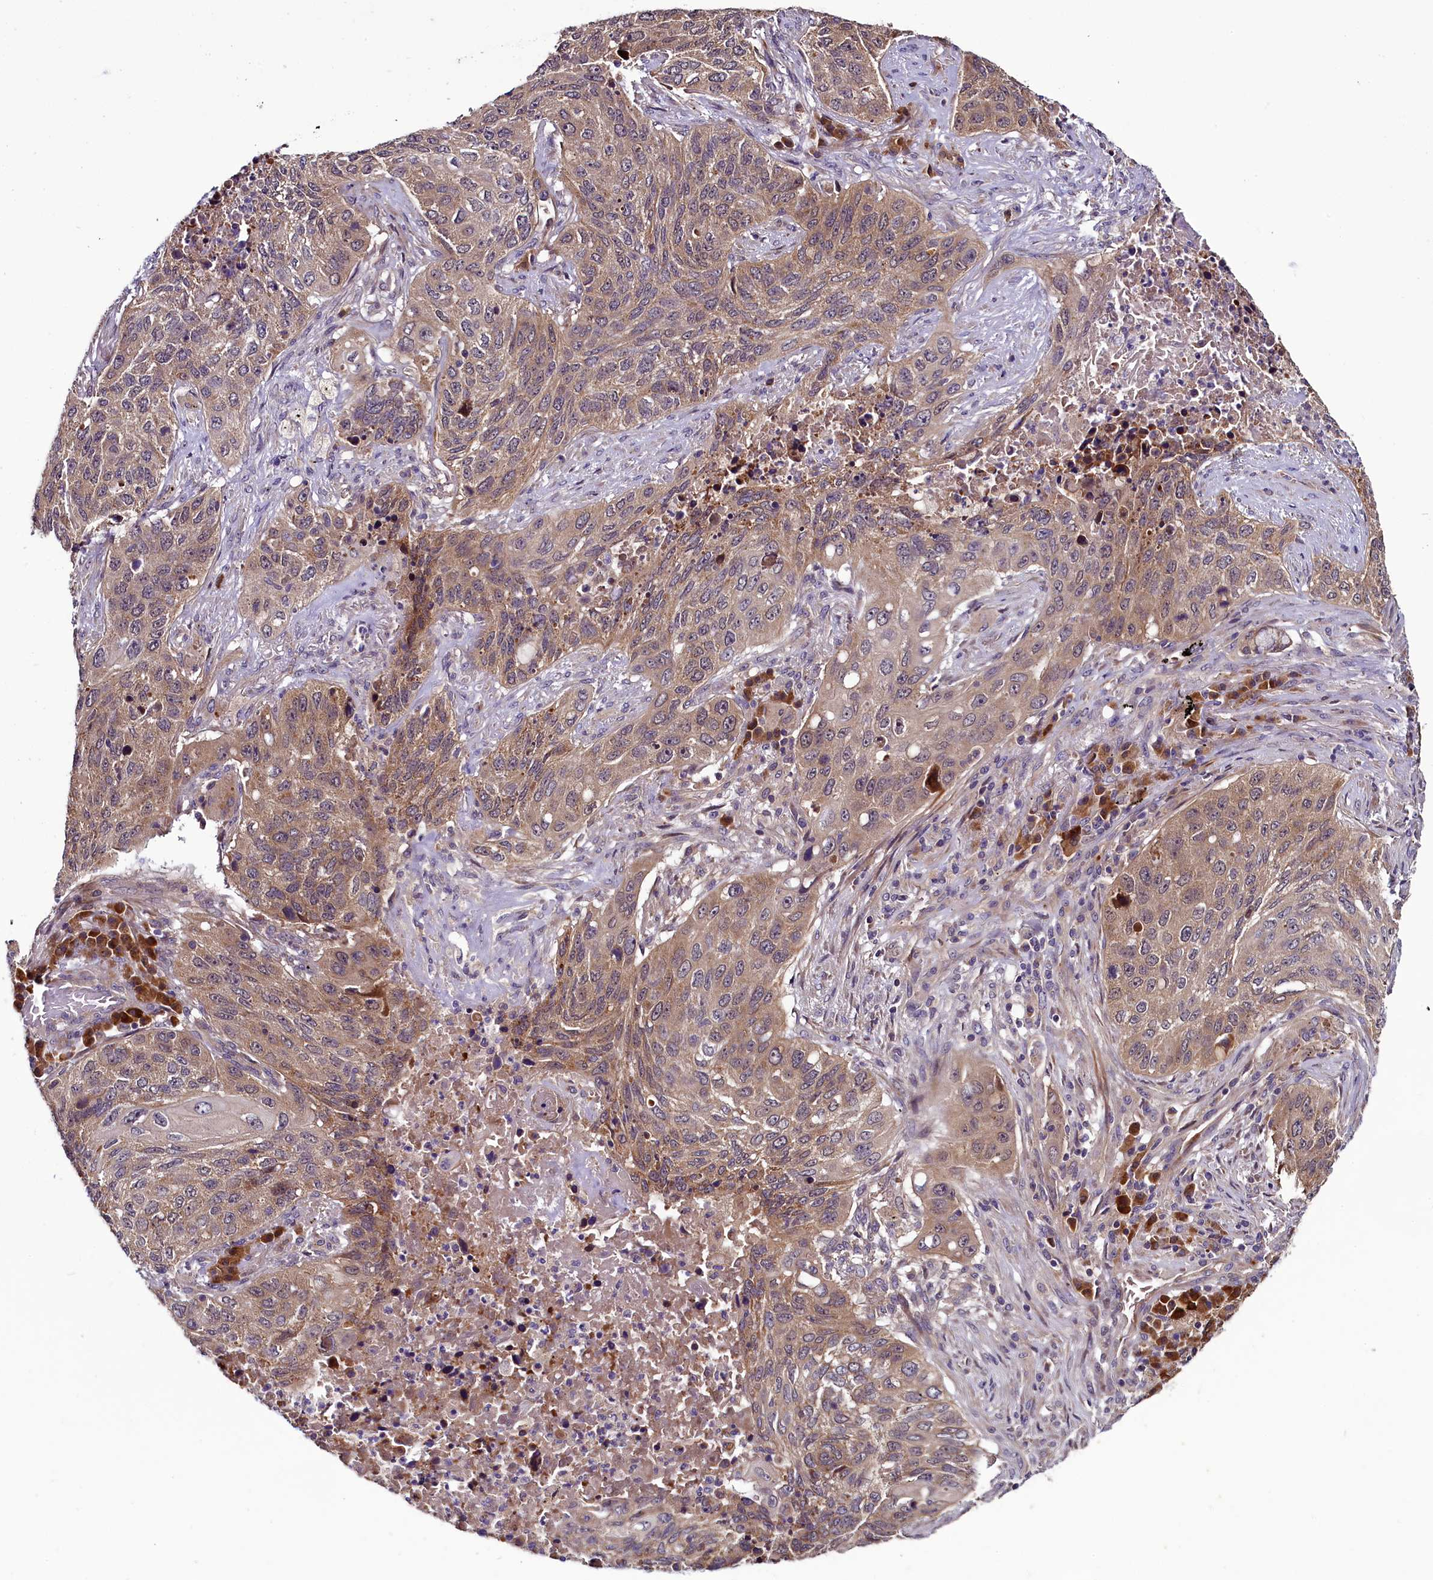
{"staining": {"intensity": "weak", "quantity": ">75%", "location": "cytoplasmic/membranous"}, "tissue": "lung cancer", "cell_type": "Tumor cells", "image_type": "cancer", "snomed": [{"axis": "morphology", "description": "Squamous cell carcinoma, NOS"}, {"axis": "topography", "description": "Lung"}], "caption": "Lung cancer (squamous cell carcinoma) was stained to show a protein in brown. There is low levels of weak cytoplasmic/membranous expression in about >75% of tumor cells. (DAB (3,3'-diaminobenzidine) IHC, brown staining for protein, blue staining for nuclei).", "gene": "RPUSD2", "patient": {"sex": "female", "age": 63}}